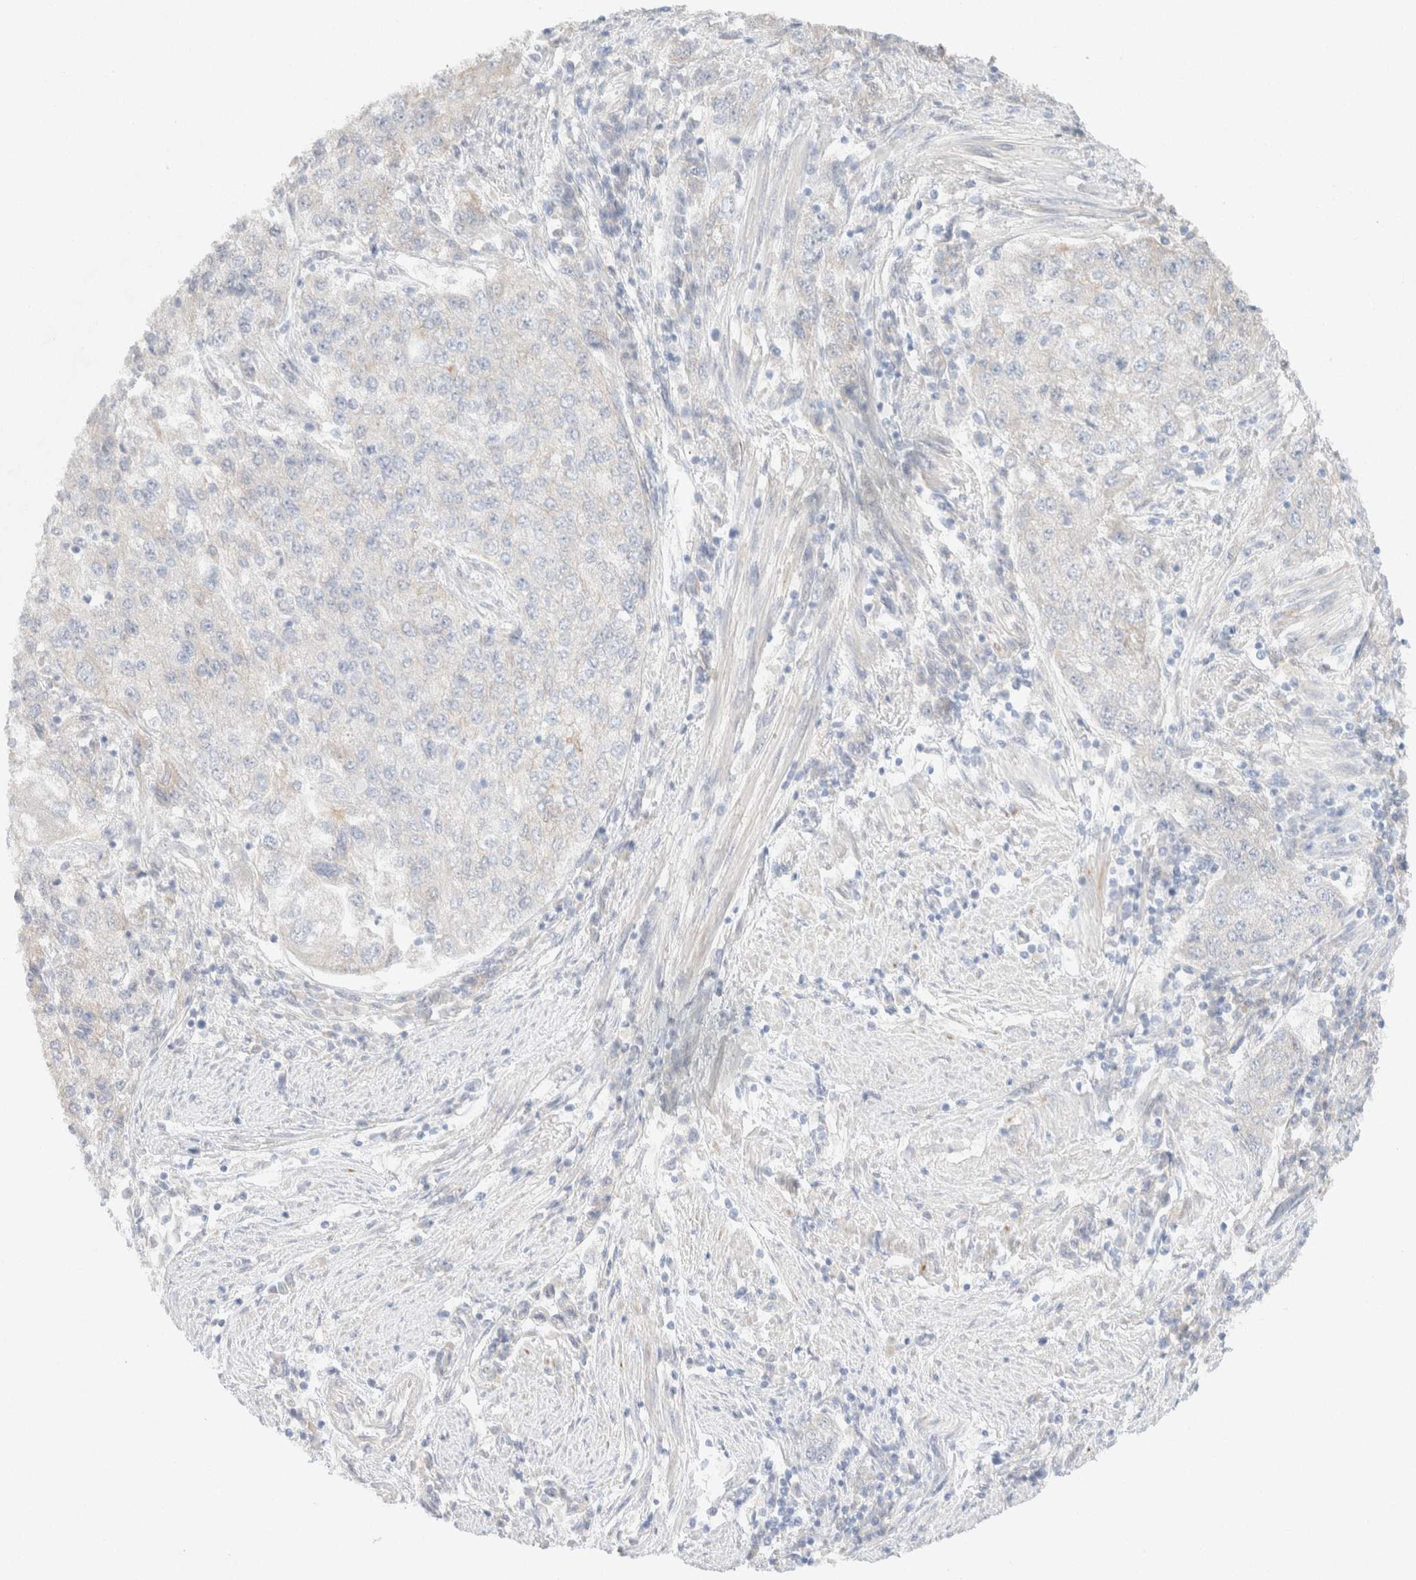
{"staining": {"intensity": "negative", "quantity": "none", "location": "none"}, "tissue": "endometrial cancer", "cell_type": "Tumor cells", "image_type": "cancer", "snomed": [{"axis": "morphology", "description": "Adenocarcinoma, NOS"}, {"axis": "topography", "description": "Endometrium"}], "caption": "DAB immunohistochemical staining of endometrial cancer demonstrates no significant positivity in tumor cells.", "gene": "CSNK1E", "patient": {"sex": "female", "age": 49}}